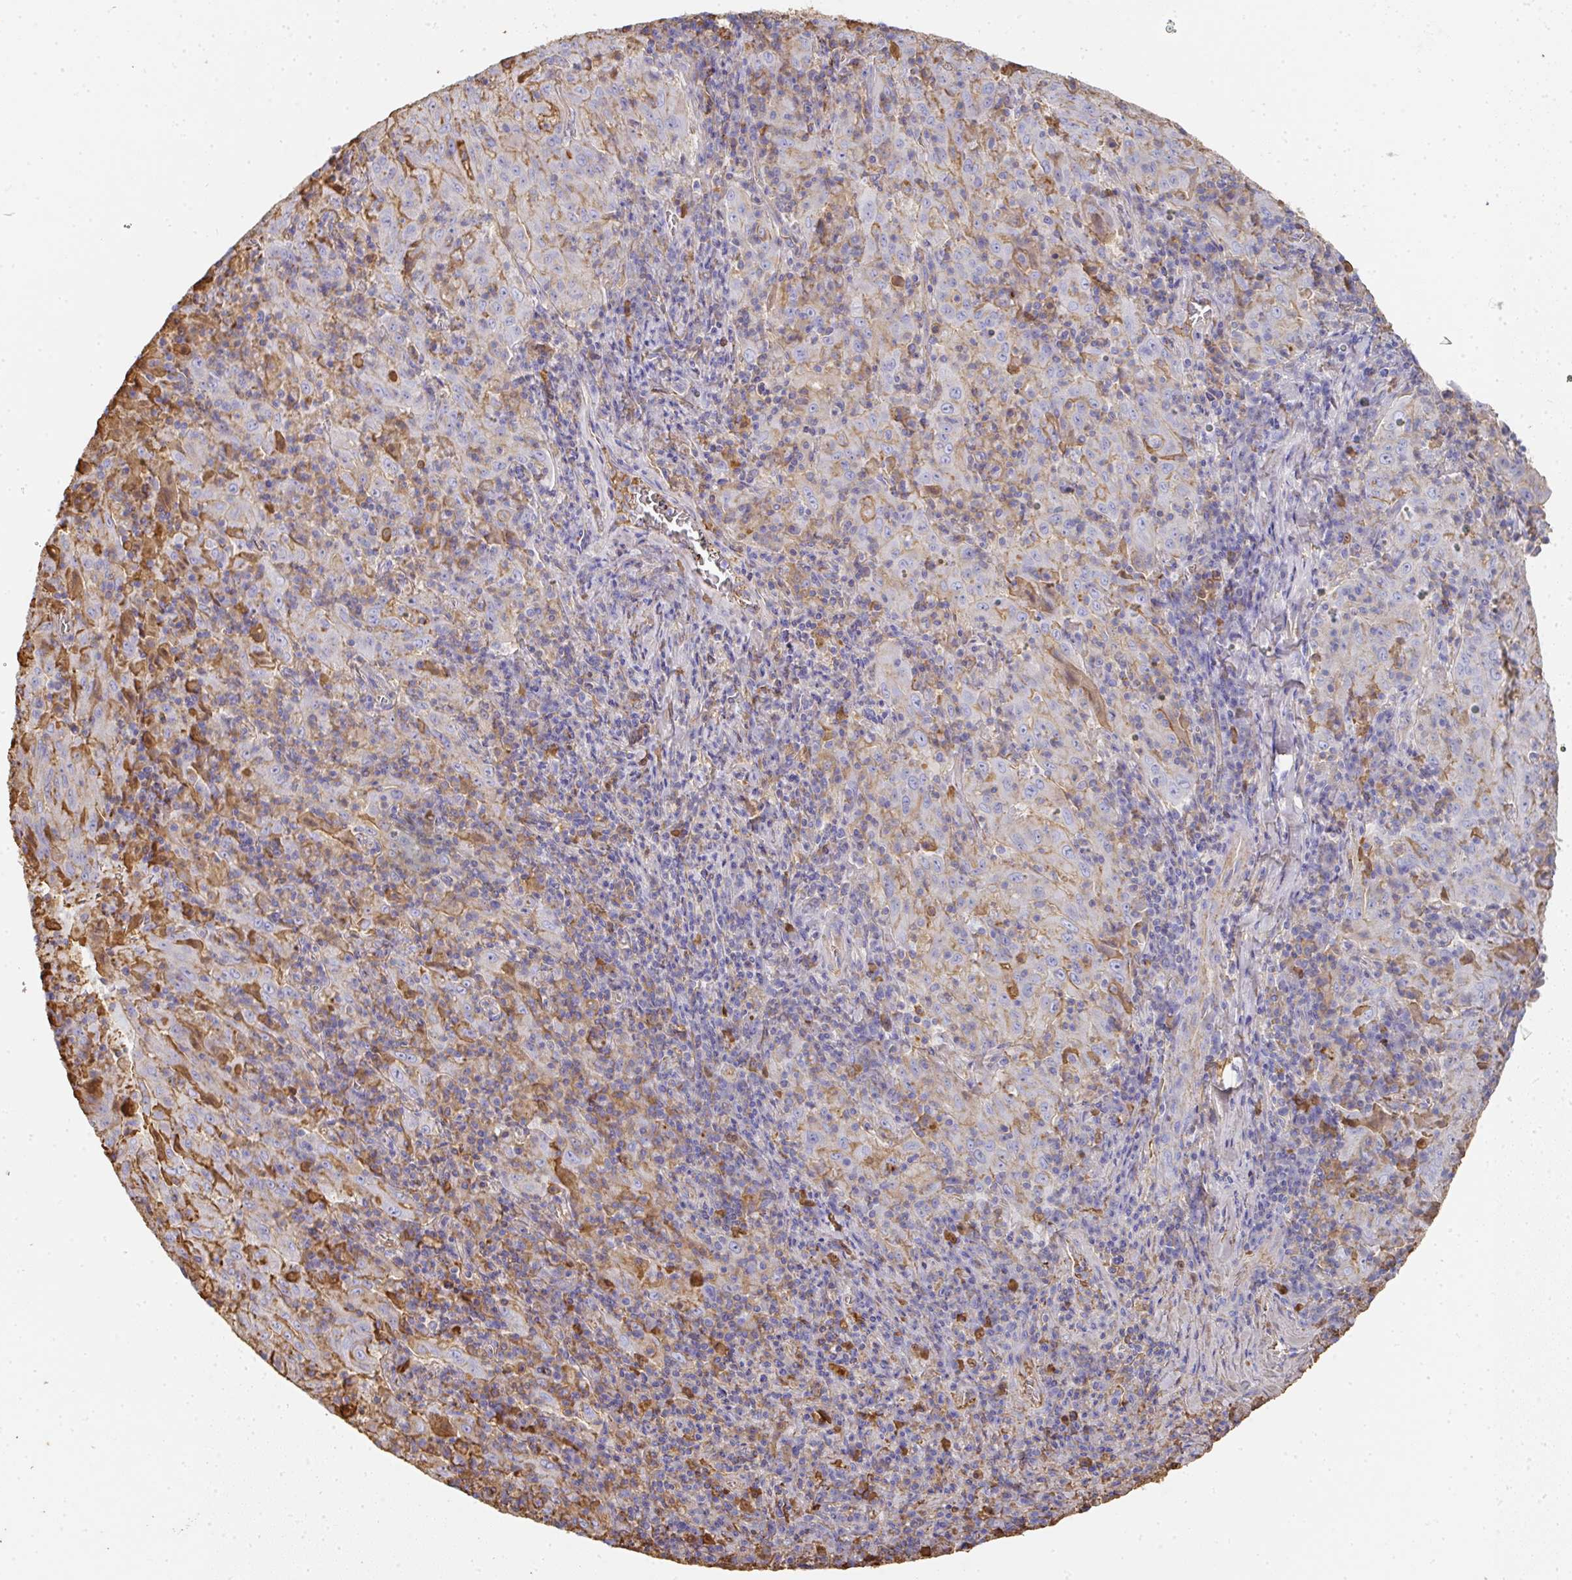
{"staining": {"intensity": "moderate", "quantity": "25%-75%", "location": "cytoplasmic/membranous"}, "tissue": "pancreatic cancer", "cell_type": "Tumor cells", "image_type": "cancer", "snomed": [{"axis": "morphology", "description": "Adenocarcinoma, NOS"}, {"axis": "topography", "description": "Pancreas"}], "caption": "Immunohistochemistry of pancreatic cancer exhibits medium levels of moderate cytoplasmic/membranous staining in about 25%-75% of tumor cells.", "gene": "ALB", "patient": {"sex": "male", "age": 63}}